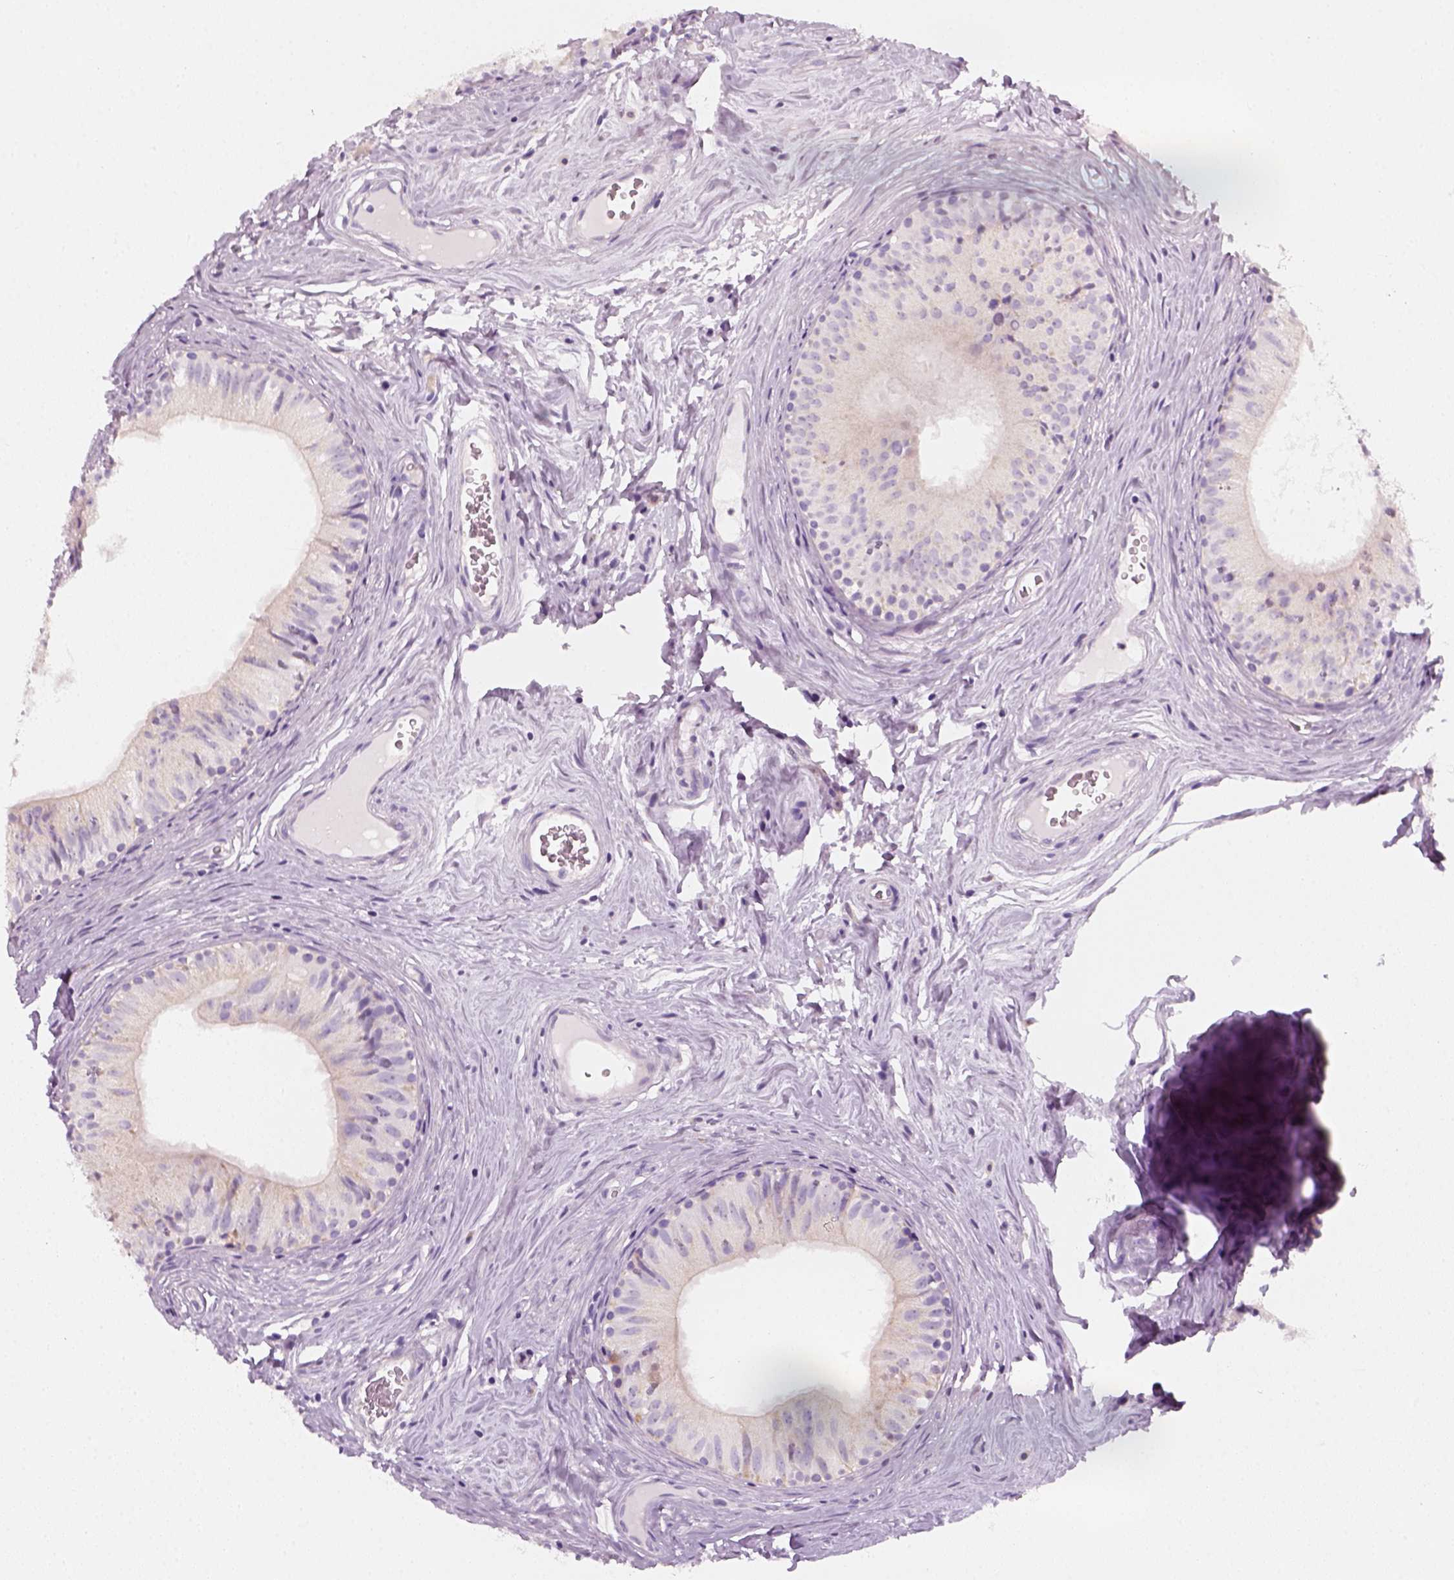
{"staining": {"intensity": "weak", "quantity": "<25%", "location": "cytoplasmic/membranous"}, "tissue": "epididymis", "cell_type": "Glandular cells", "image_type": "normal", "snomed": [{"axis": "morphology", "description": "Normal tissue, NOS"}, {"axis": "topography", "description": "Epididymis"}], "caption": "Human epididymis stained for a protein using IHC exhibits no positivity in glandular cells.", "gene": "AWAT2", "patient": {"sex": "male", "age": 52}}